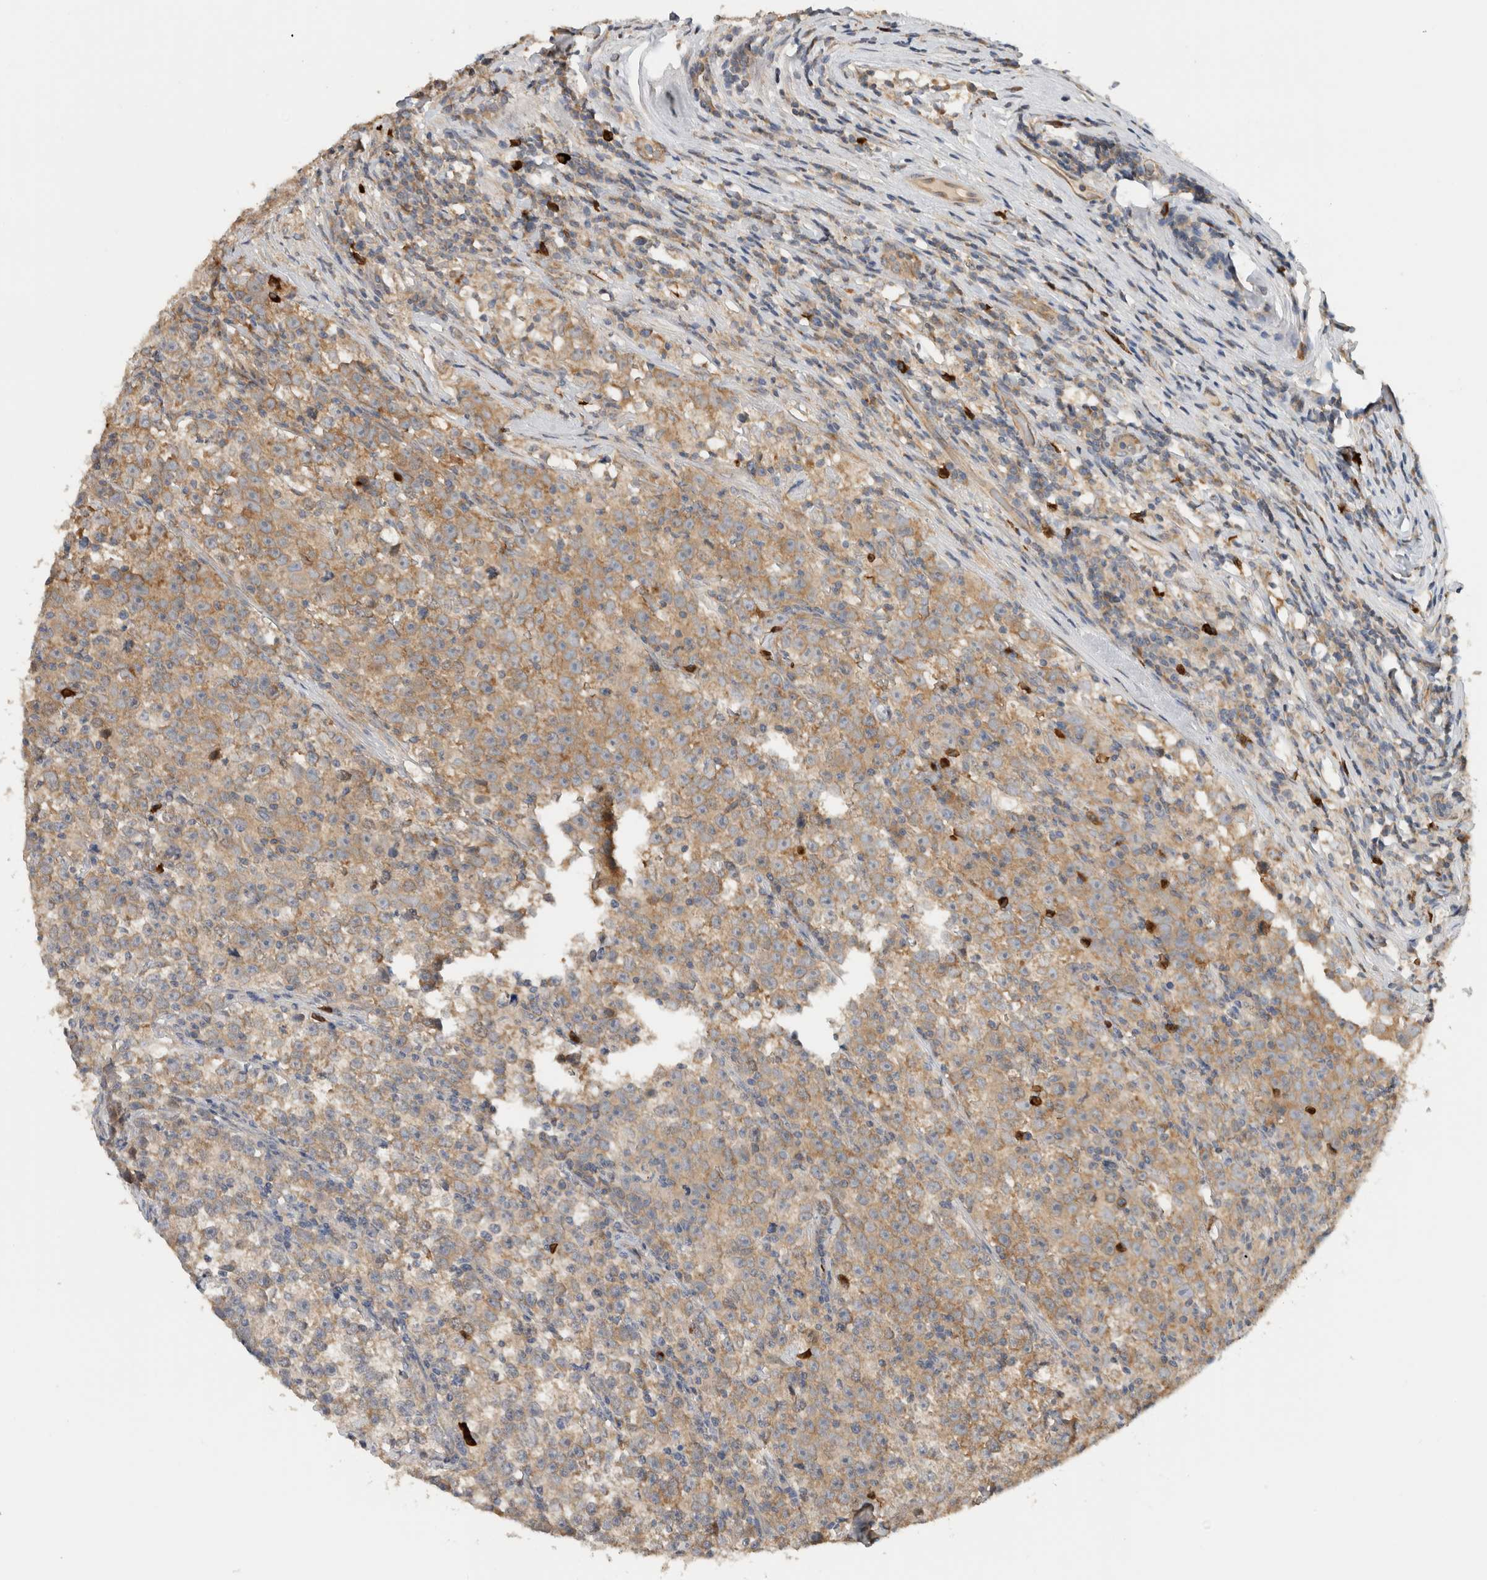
{"staining": {"intensity": "moderate", "quantity": ">75%", "location": "cytoplasmic/membranous"}, "tissue": "testis cancer", "cell_type": "Tumor cells", "image_type": "cancer", "snomed": [{"axis": "morphology", "description": "Normal tissue, NOS"}, {"axis": "morphology", "description": "Seminoma, NOS"}, {"axis": "topography", "description": "Testis"}], "caption": "Protein staining of testis seminoma tissue reveals moderate cytoplasmic/membranous staining in about >75% of tumor cells.", "gene": "PUM1", "patient": {"sex": "male", "age": 43}}